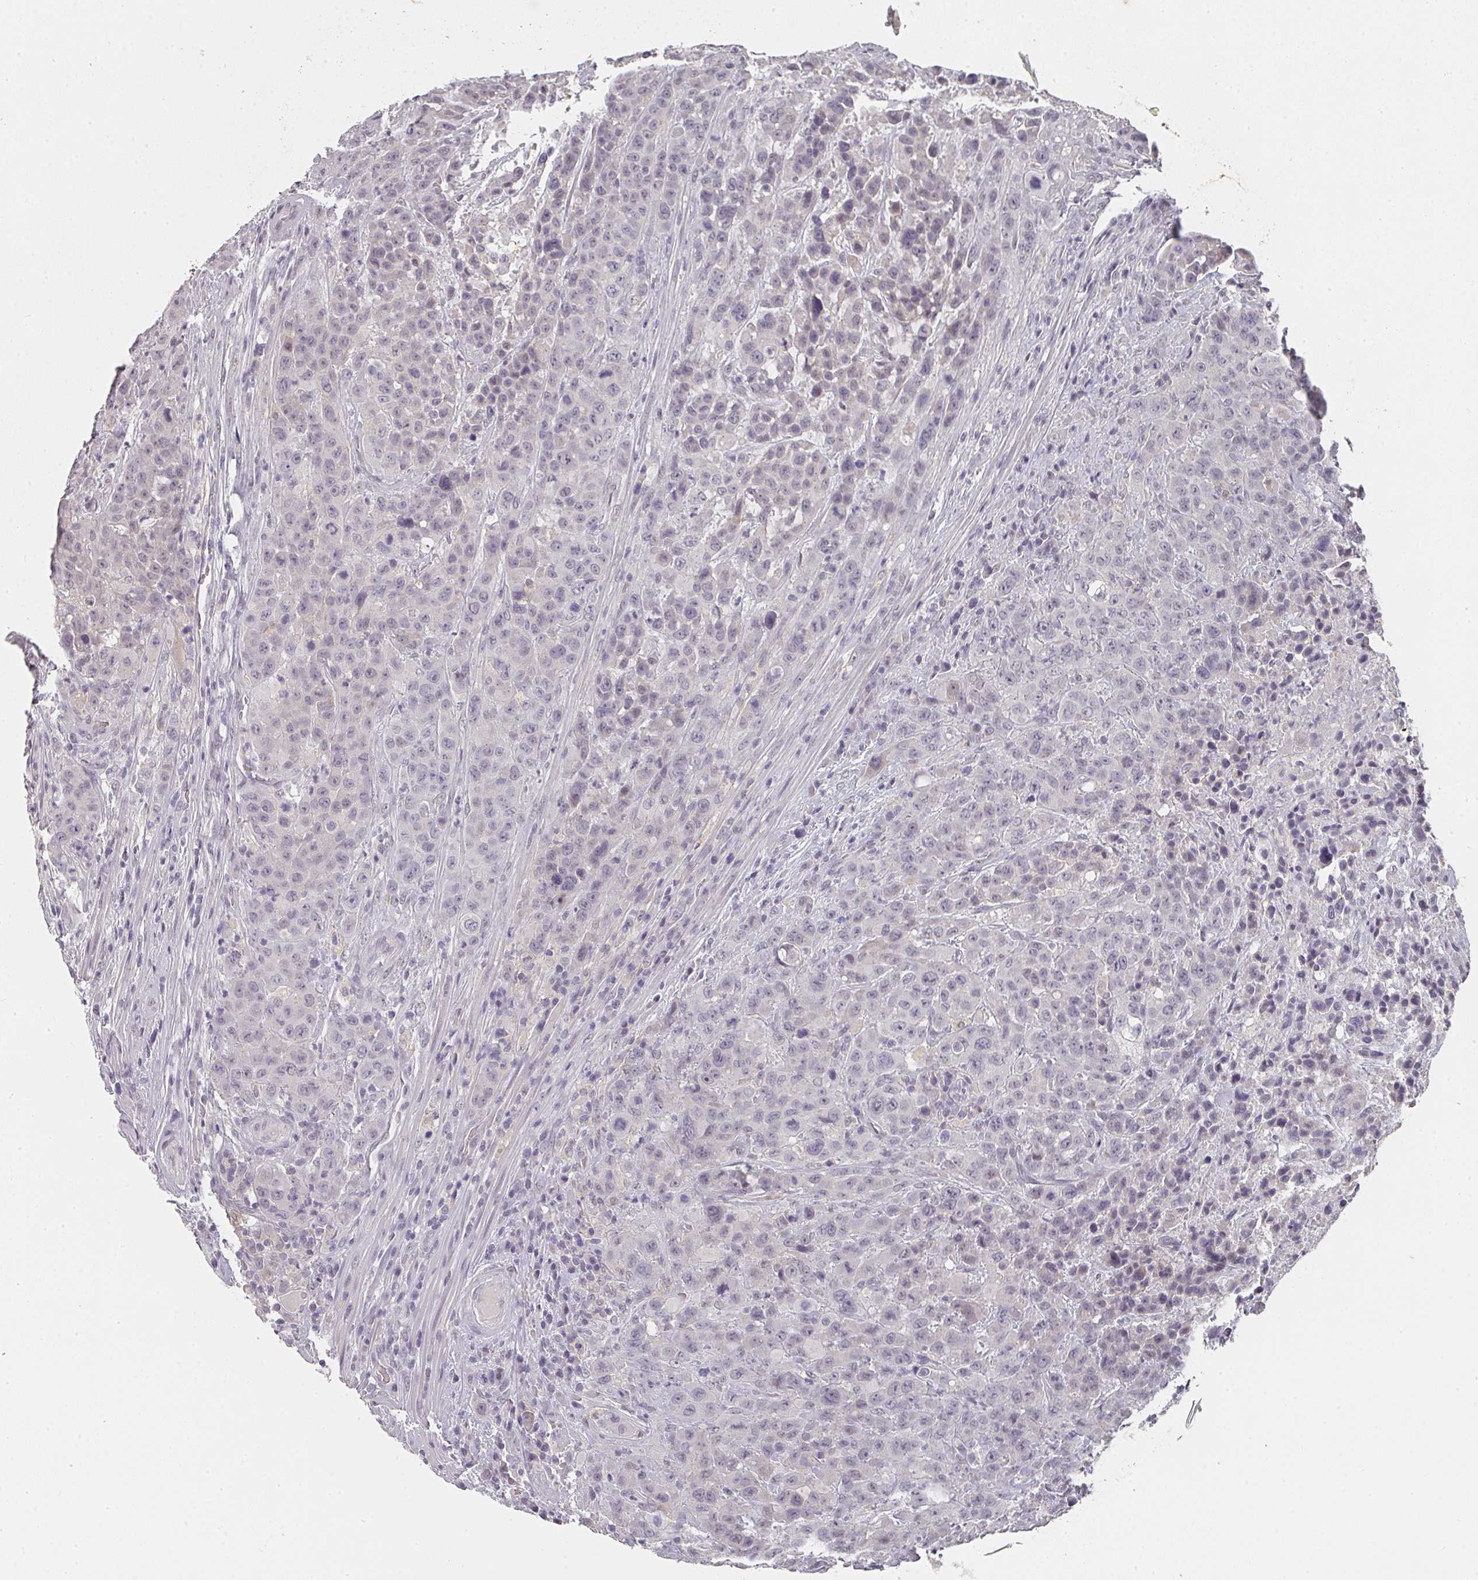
{"staining": {"intensity": "negative", "quantity": "none", "location": "none"}, "tissue": "colorectal cancer", "cell_type": "Tumor cells", "image_type": "cancer", "snomed": [{"axis": "morphology", "description": "Adenocarcinoma, NOS"}, {"axis": "topography", "description": "Colon"}], "caption": "Colorectal cancer was stained to show a protein in brown. There is no significant positivity in tumor cells.", "gene": "SHISA2", "patient": {"sex": "male", "age": 62}}